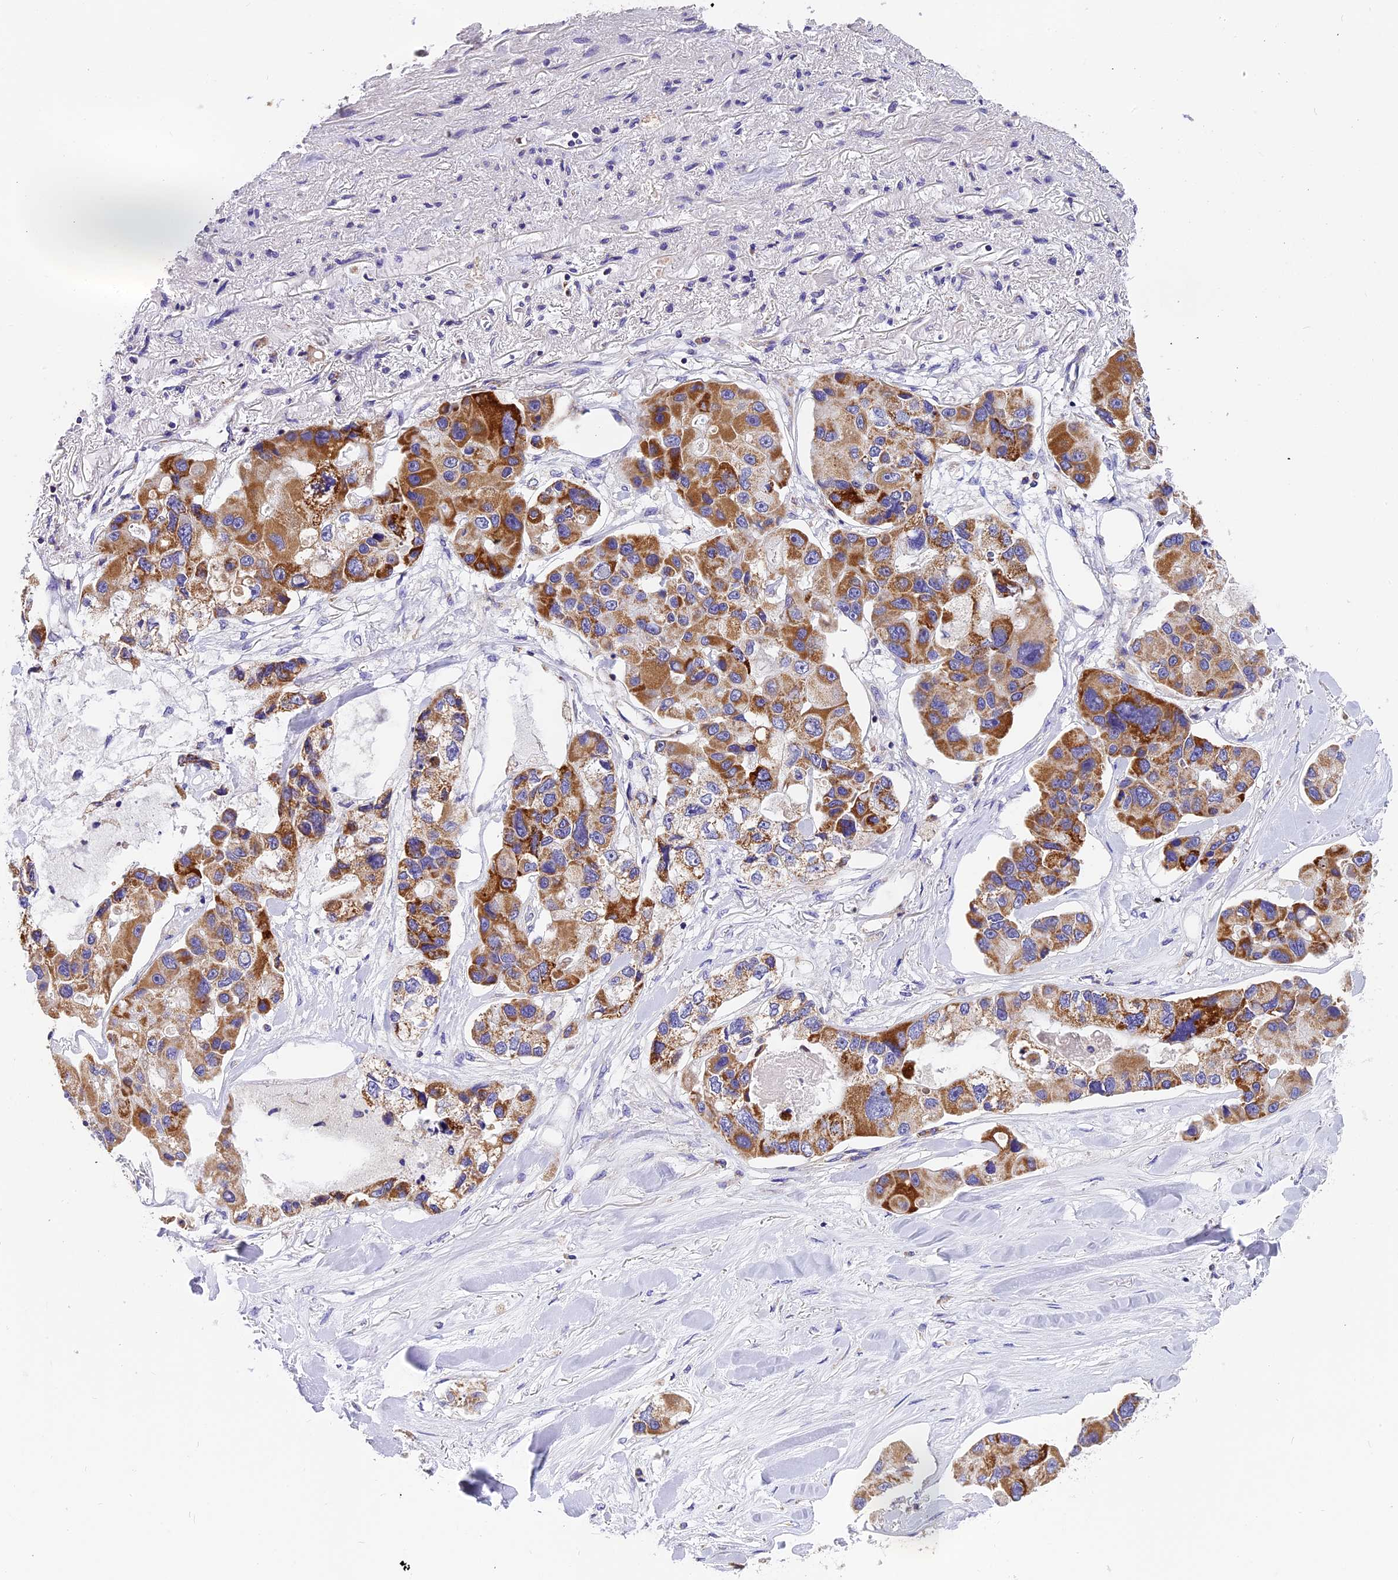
{"staining": {"intensity": "moderate", "quantity": ">75%", "location": "cytoplasmic/membranous"}, "tissue": "lung cancer", "cell_type": "Tumor cells", "image_type": "cancer", "snomed": [{"axis": "morphology", "description": "Adenocarcinoma, NOS"}, {"axis": "topography", "description": "Lung"}], "caption": "Lung adenocarcinoma tissue reveals moderate cytoplasmic/membranous staining in approximately >75% of tumor cells, visualized by immunohistochemistry. The staining was performed using DAB (3,3'-diaminobenzidine), with brown indicating positive protein expression. Nuclei are stained blue with hematoxylin.", "gene": "MGME1", "patient": {"sex": "female", "age": 54}}